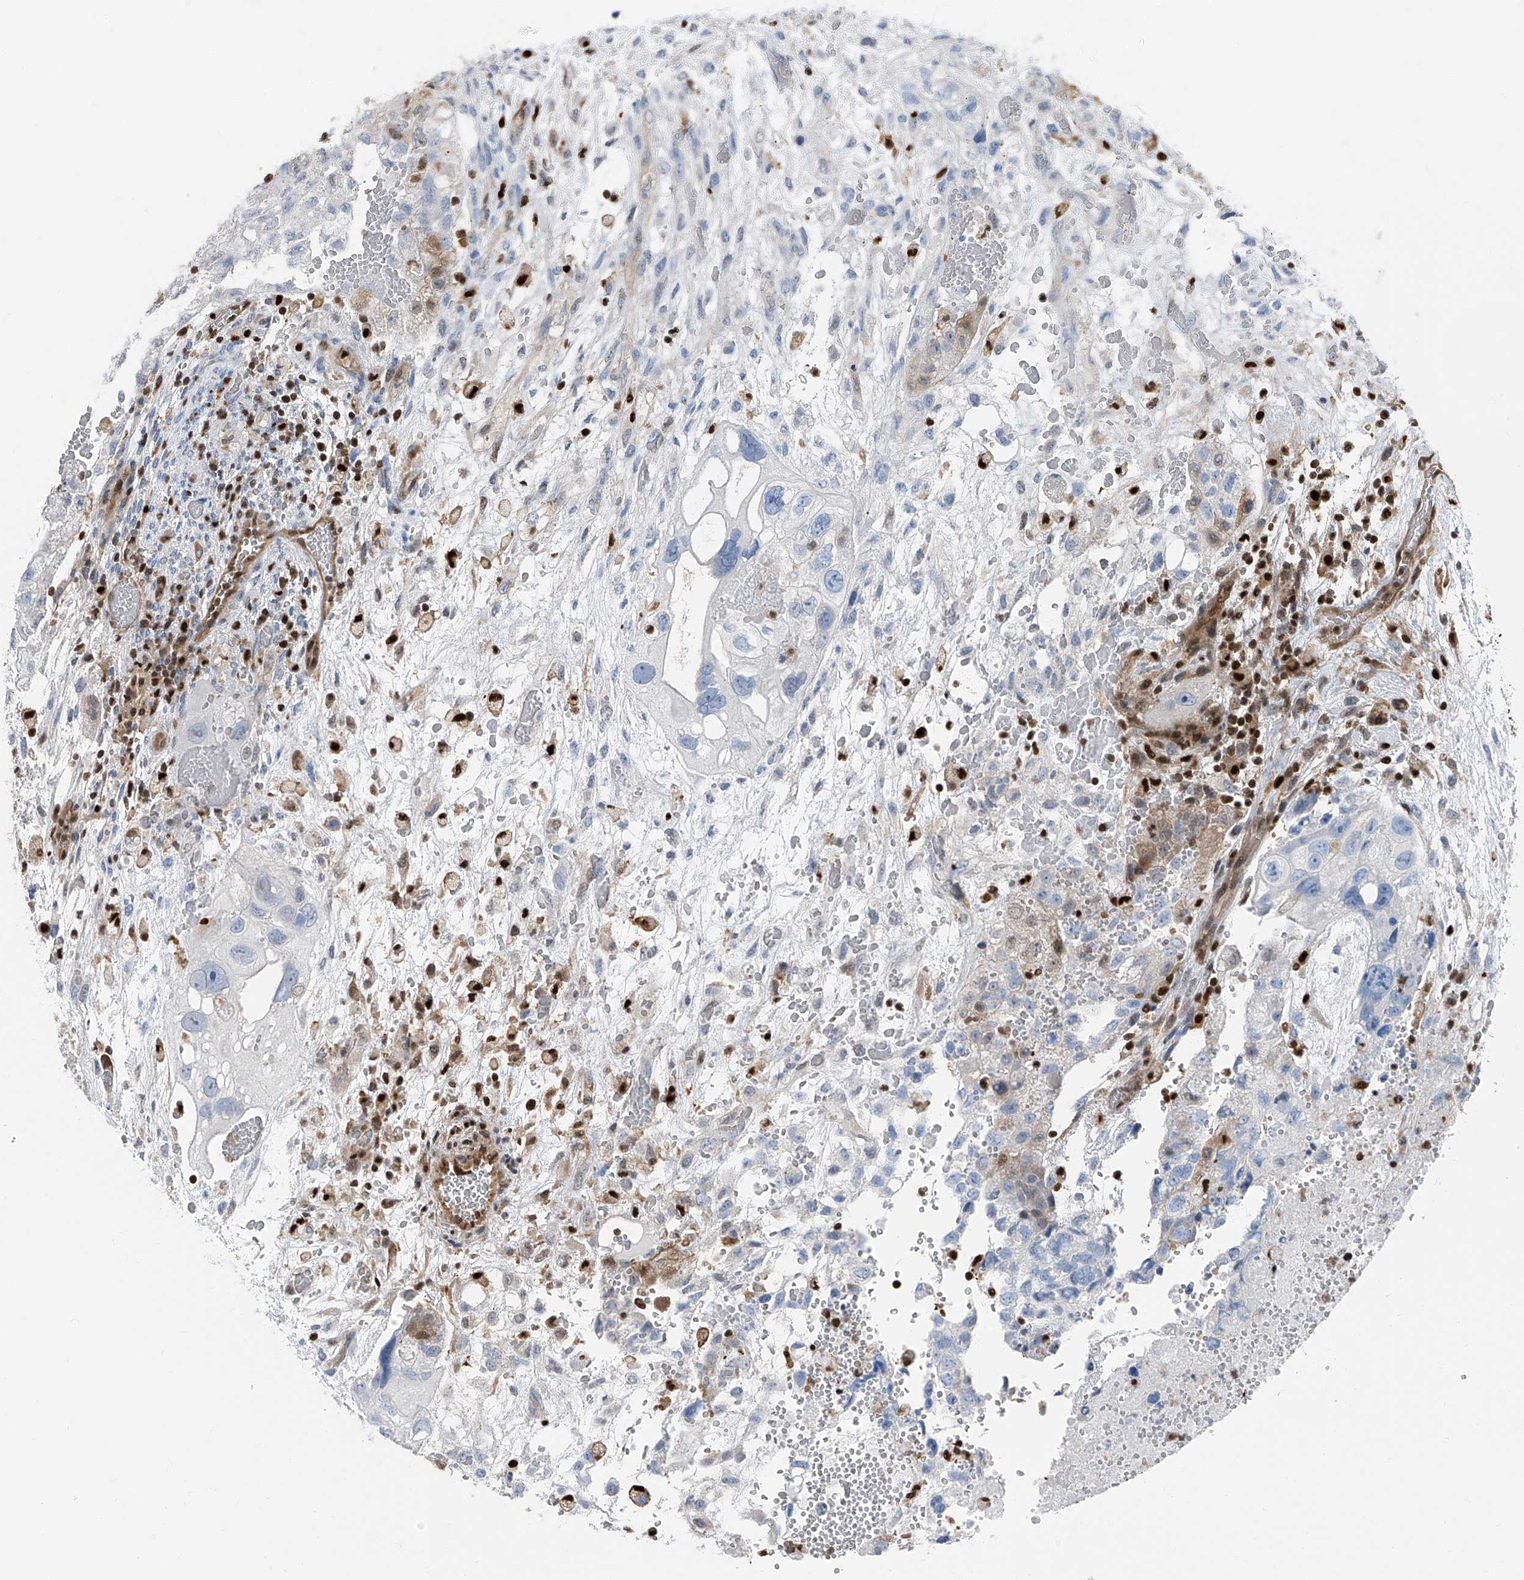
{"staining": {"intensity": "negative", "quantity": "none", "location": "none"}, "tissue": "testis cancer", "cell_type": "Tumor cells", "image_type": "cancer", "snomed": [{"axis": "morphology", "description": "Carcinoma, Embryonal, NOS"}, {"axis": "topography", "description": "Testis"}], "caption": "Tumor cells show no significant protein staining in testis embryonal carcinoma. Brightfield microscopy of immunohistochemistry stained with DAB (3,3'-diaminobenzidine) (brown) and hematoxylin (blue), captured at high magnification.", "gene": "PSMB10", "patient": {"sex": "male", "age": 36}}